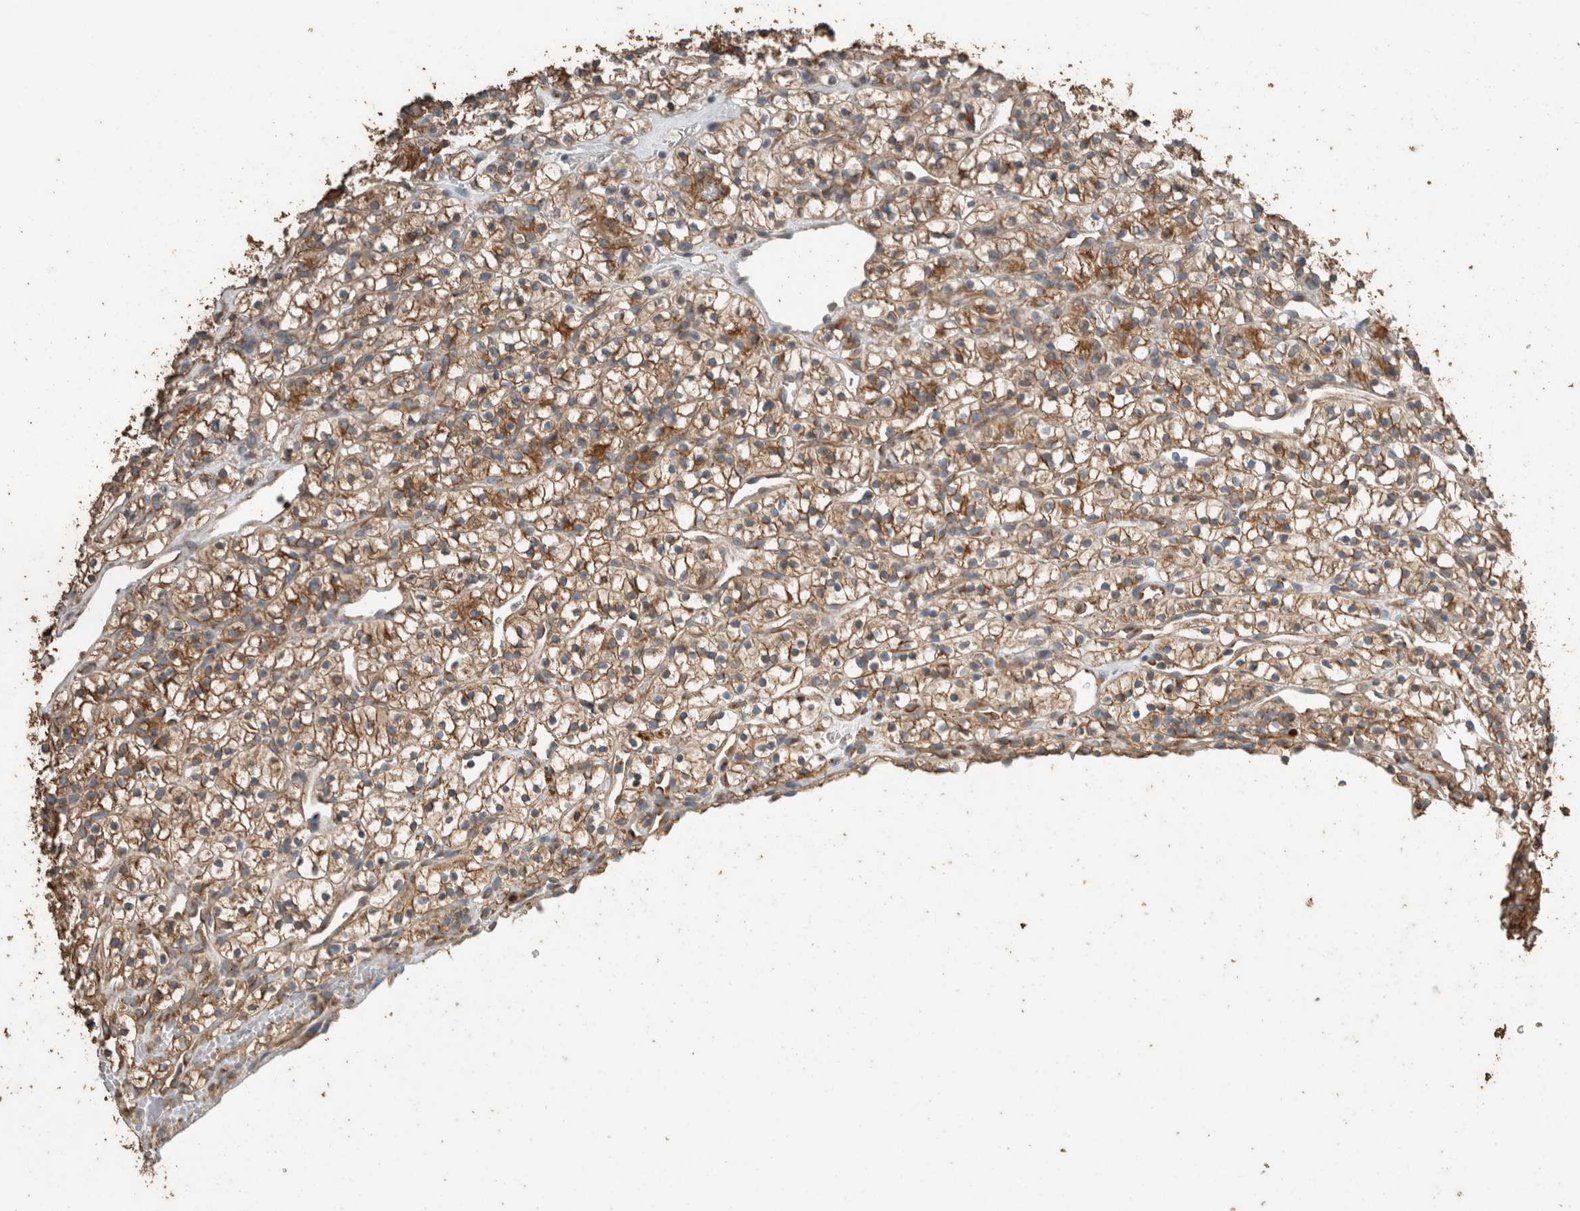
{"staining": {"intensity": "moderate", "quantity": ">75%", "location": "cytoplasmic/membranous"}, "tissue": "renal cancer", "cell_type": "Tumor cells", "image_type": "cancer", "snomed": [{"axis": "morphology", "description": "Adenocarcinoma, NOS"}, {"axis": "topography", "description": "Kidney"}], "caption": "Immunohistochemistry image of neoplastic tissue: human renal cancer stained using immunohistochemistry (IHC) reveals medium levels of moderate protein expression localized specifically in the cytoplasmic/membranous of tumor cells, appearing as a cytoplasmic/membranous brown color.", "gene": "ACVR2B", "patient": {"sex": "female", "age": 57}}